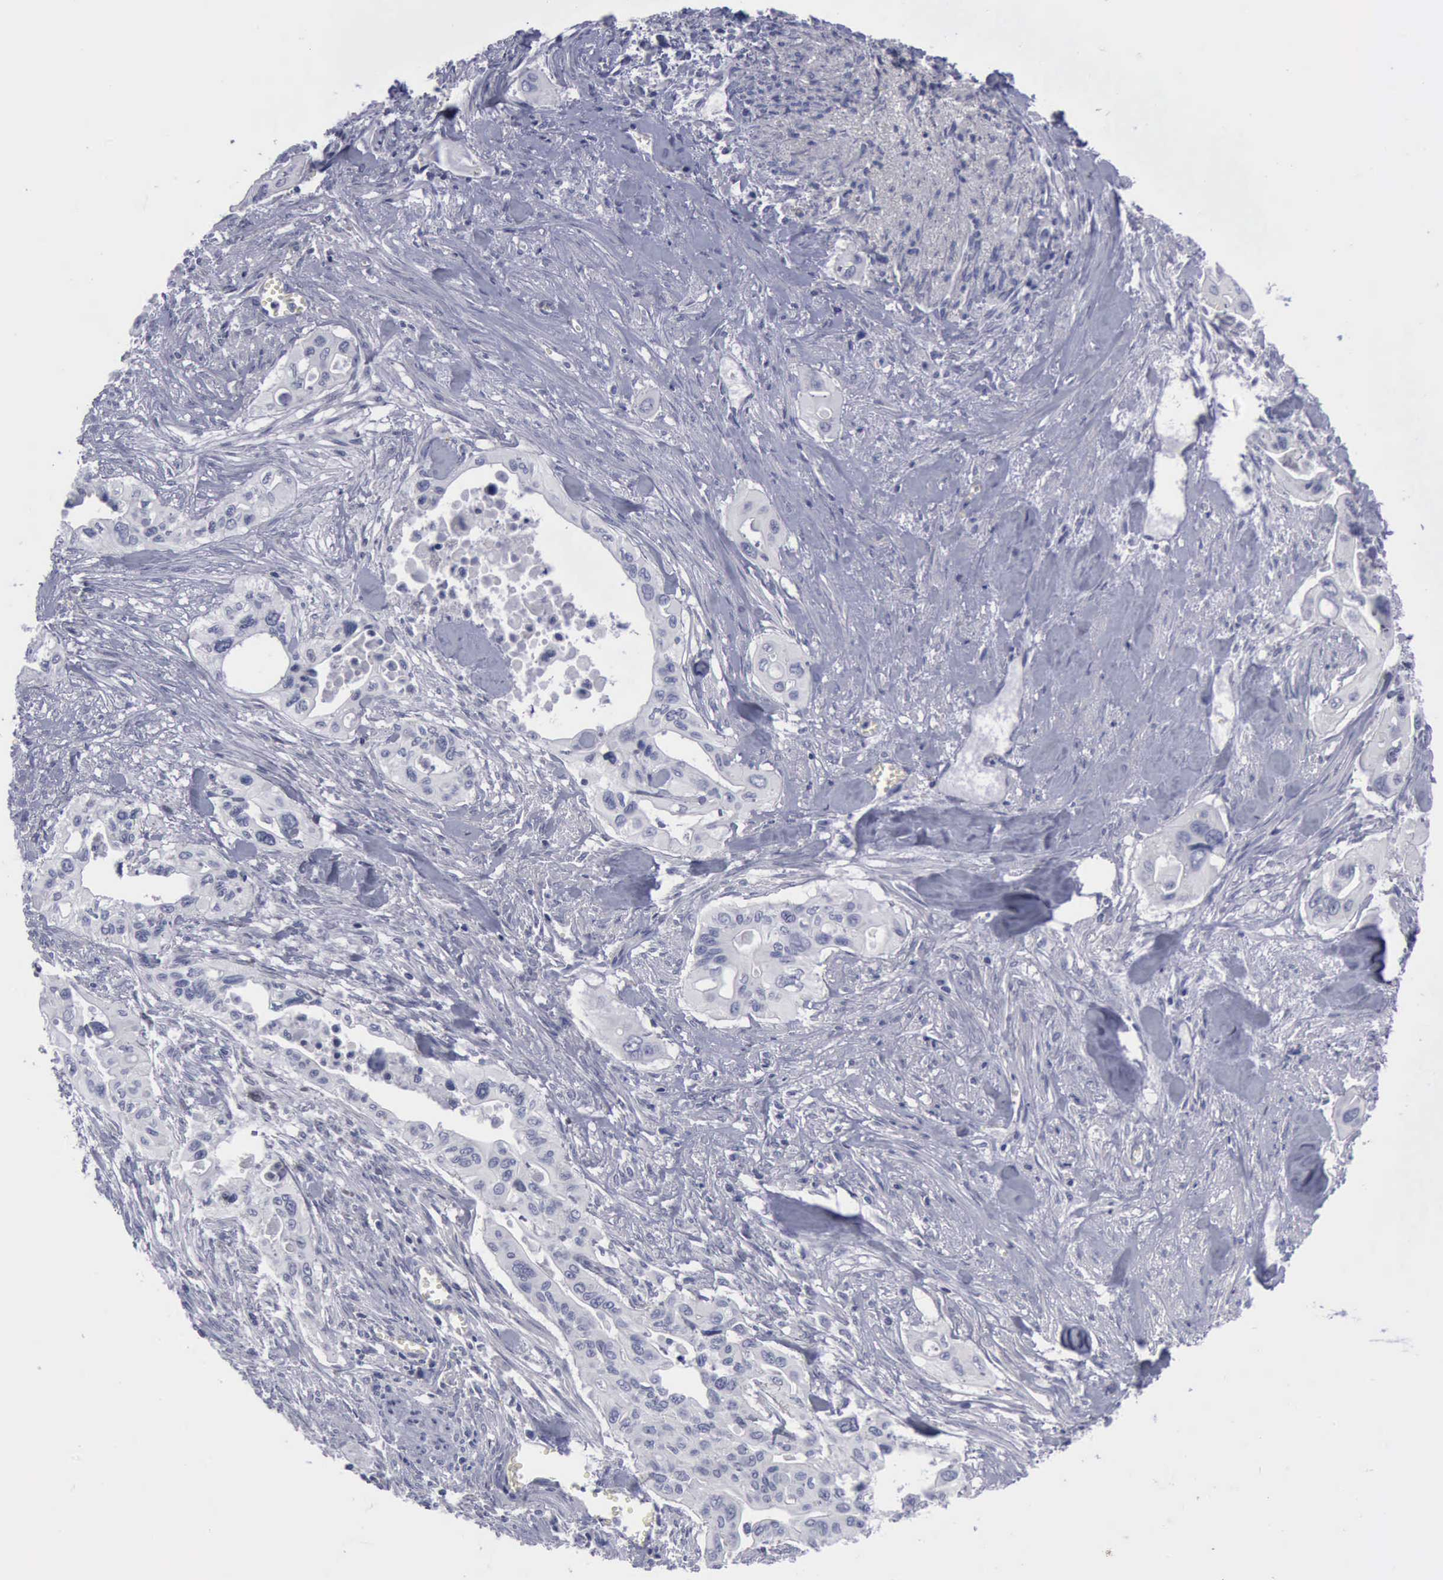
{"staining": {"intensity": "negative", "quantity": "none", "location": "none"}, "tissue": "pancreatic cancer", "cell_type": "Tumor cells", "image_type": "cancer", "snomed": [{"axis": "morphology", "description": "Adenocarcinoma, NOS"}, {"axis": "topography", "description": "Pancreas"}], "caption": "Adenocarcinoma (pancreatic) stained for a protein using IHC reveals no positivity tumor cells.", "gene": "KRT13", "patient": {"sex": "male", "age": 77}}